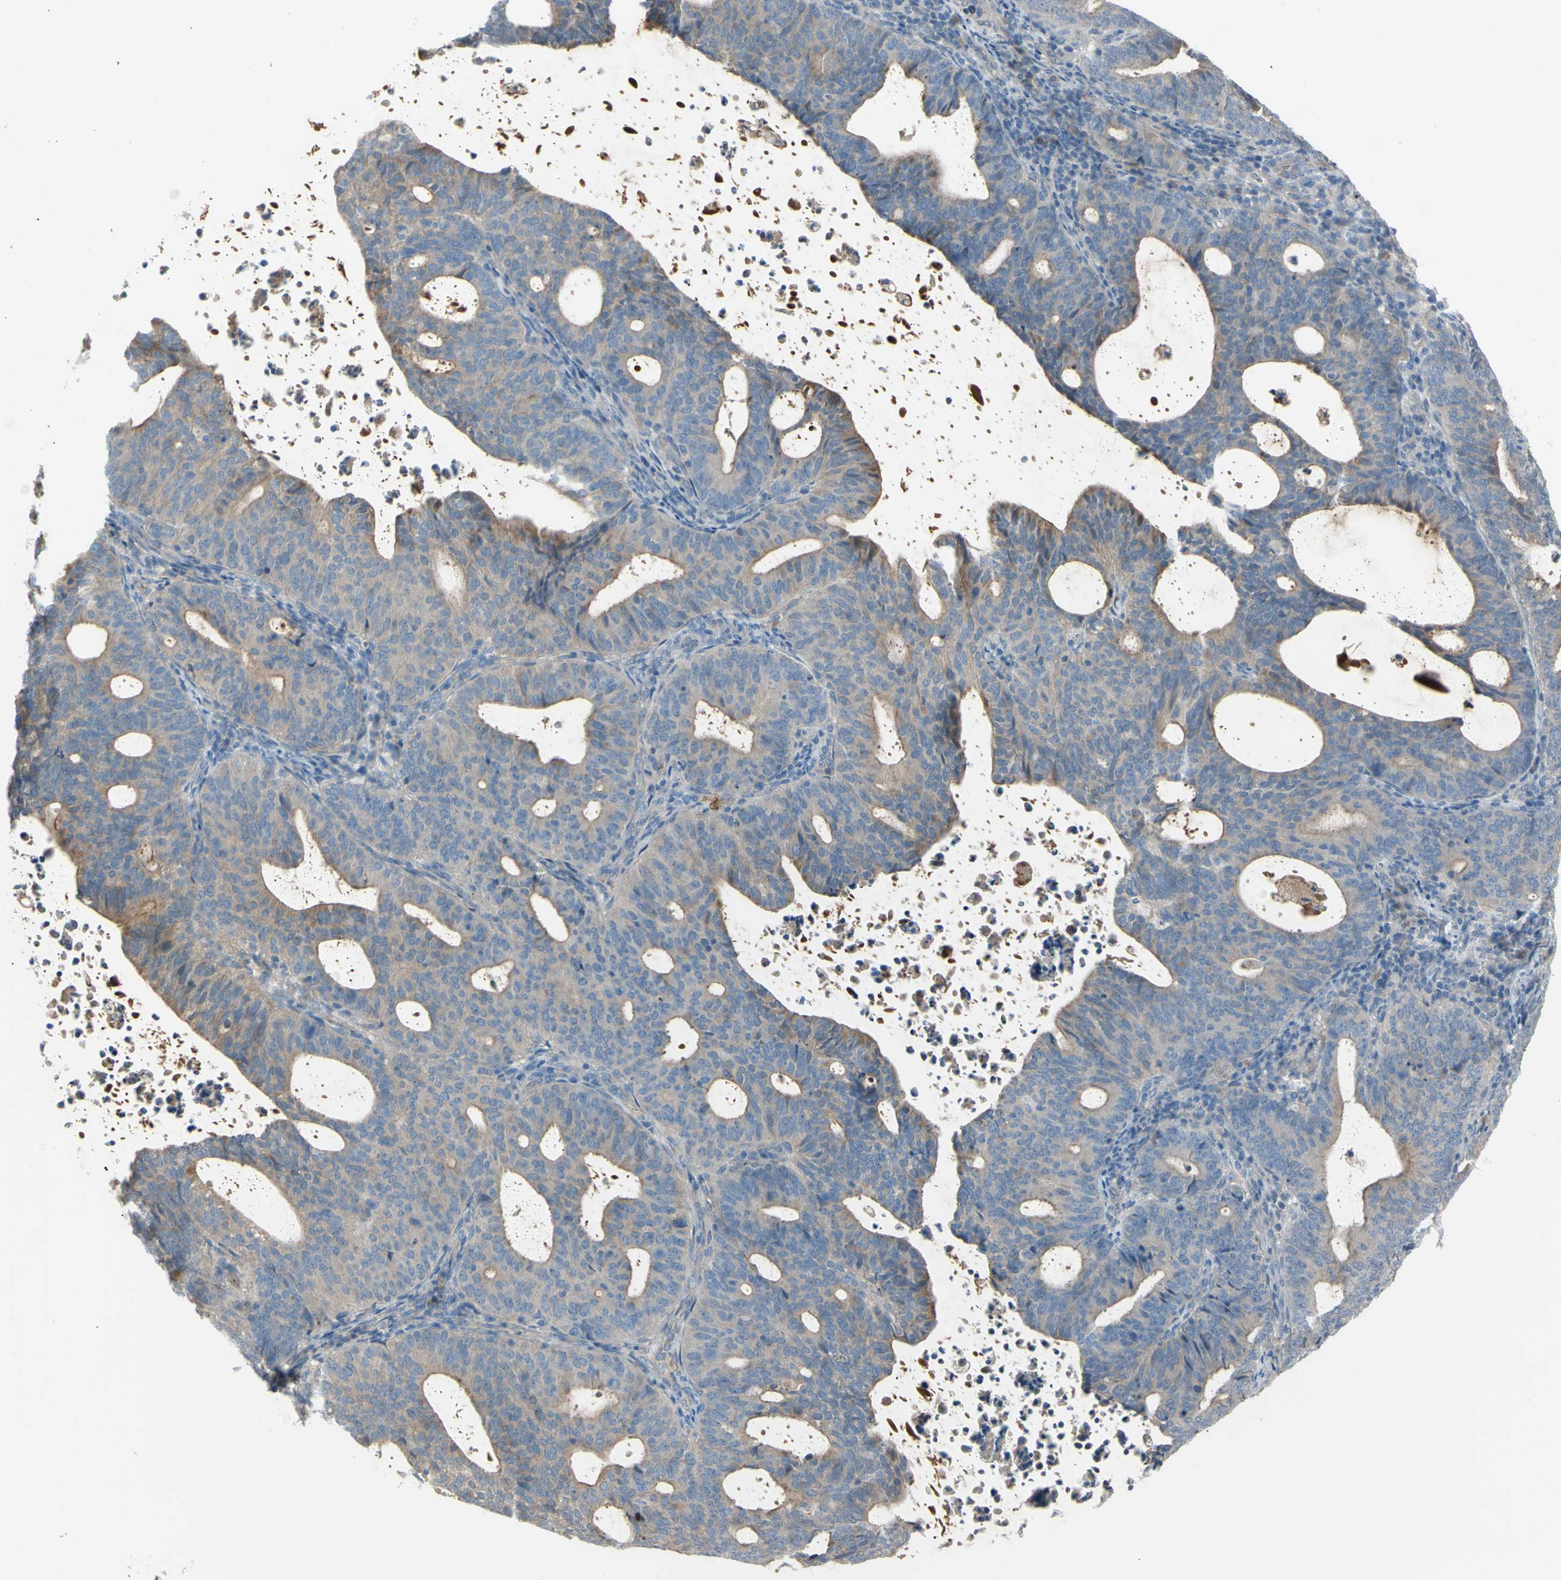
{"staining": {"intensity": "weak", "quantity": "<25%", "location": "cytoplasmic/membranous"}, "tissue": "endometrial cancer", "cell_type": "Tumor cells", "image_type": "cancer", "snomed": [{"axis": "morphology", "description": "Adenocarcinoma, NOS"}, {"axis": "topography", "description": "Uterus"}], "caption": "Adenocarcinoma (endometrial) was stained to show a protein in brown. There is no significant expression in tumor cells. Nuclei are stained in blue.", "gene": "ATRN", "patient": {"sex": "female", "age": 83}}